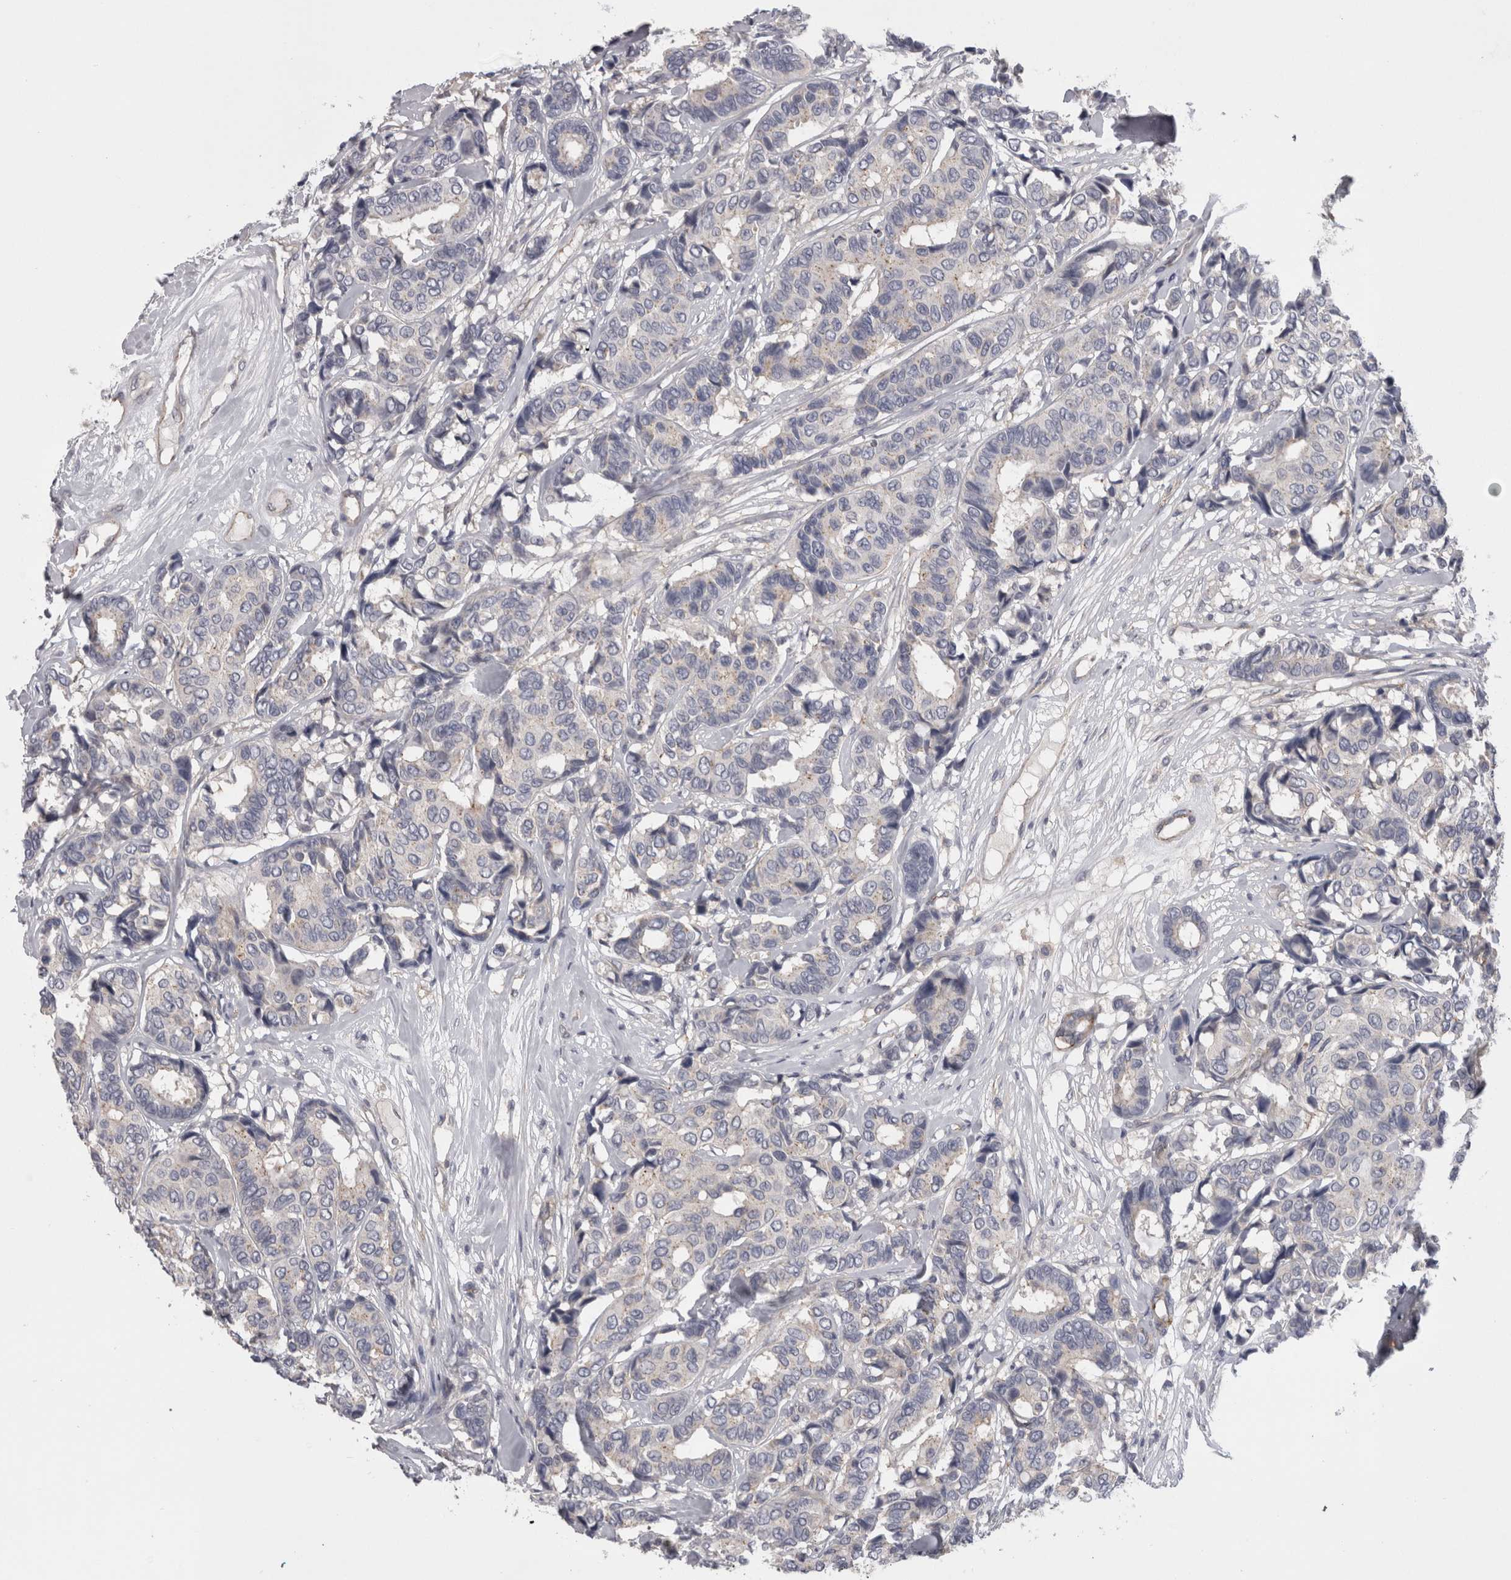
{"staining": {"intensity": "negative", "quantity": "none", "location": "none"}, "tissue": "breast cancer", "cell_type": "Tumor cells", "image_type": "cancer", "snomed": [{"axis": "morphology", "description": "Duct carcinoma"}, {"axis": "topography", "description": "Breast"}], "caption": "The image shows no significant positivity in tumor cells of breast cancer.", "gene": "LYZL6", "patient": {"sex": "female", "age": 87}}